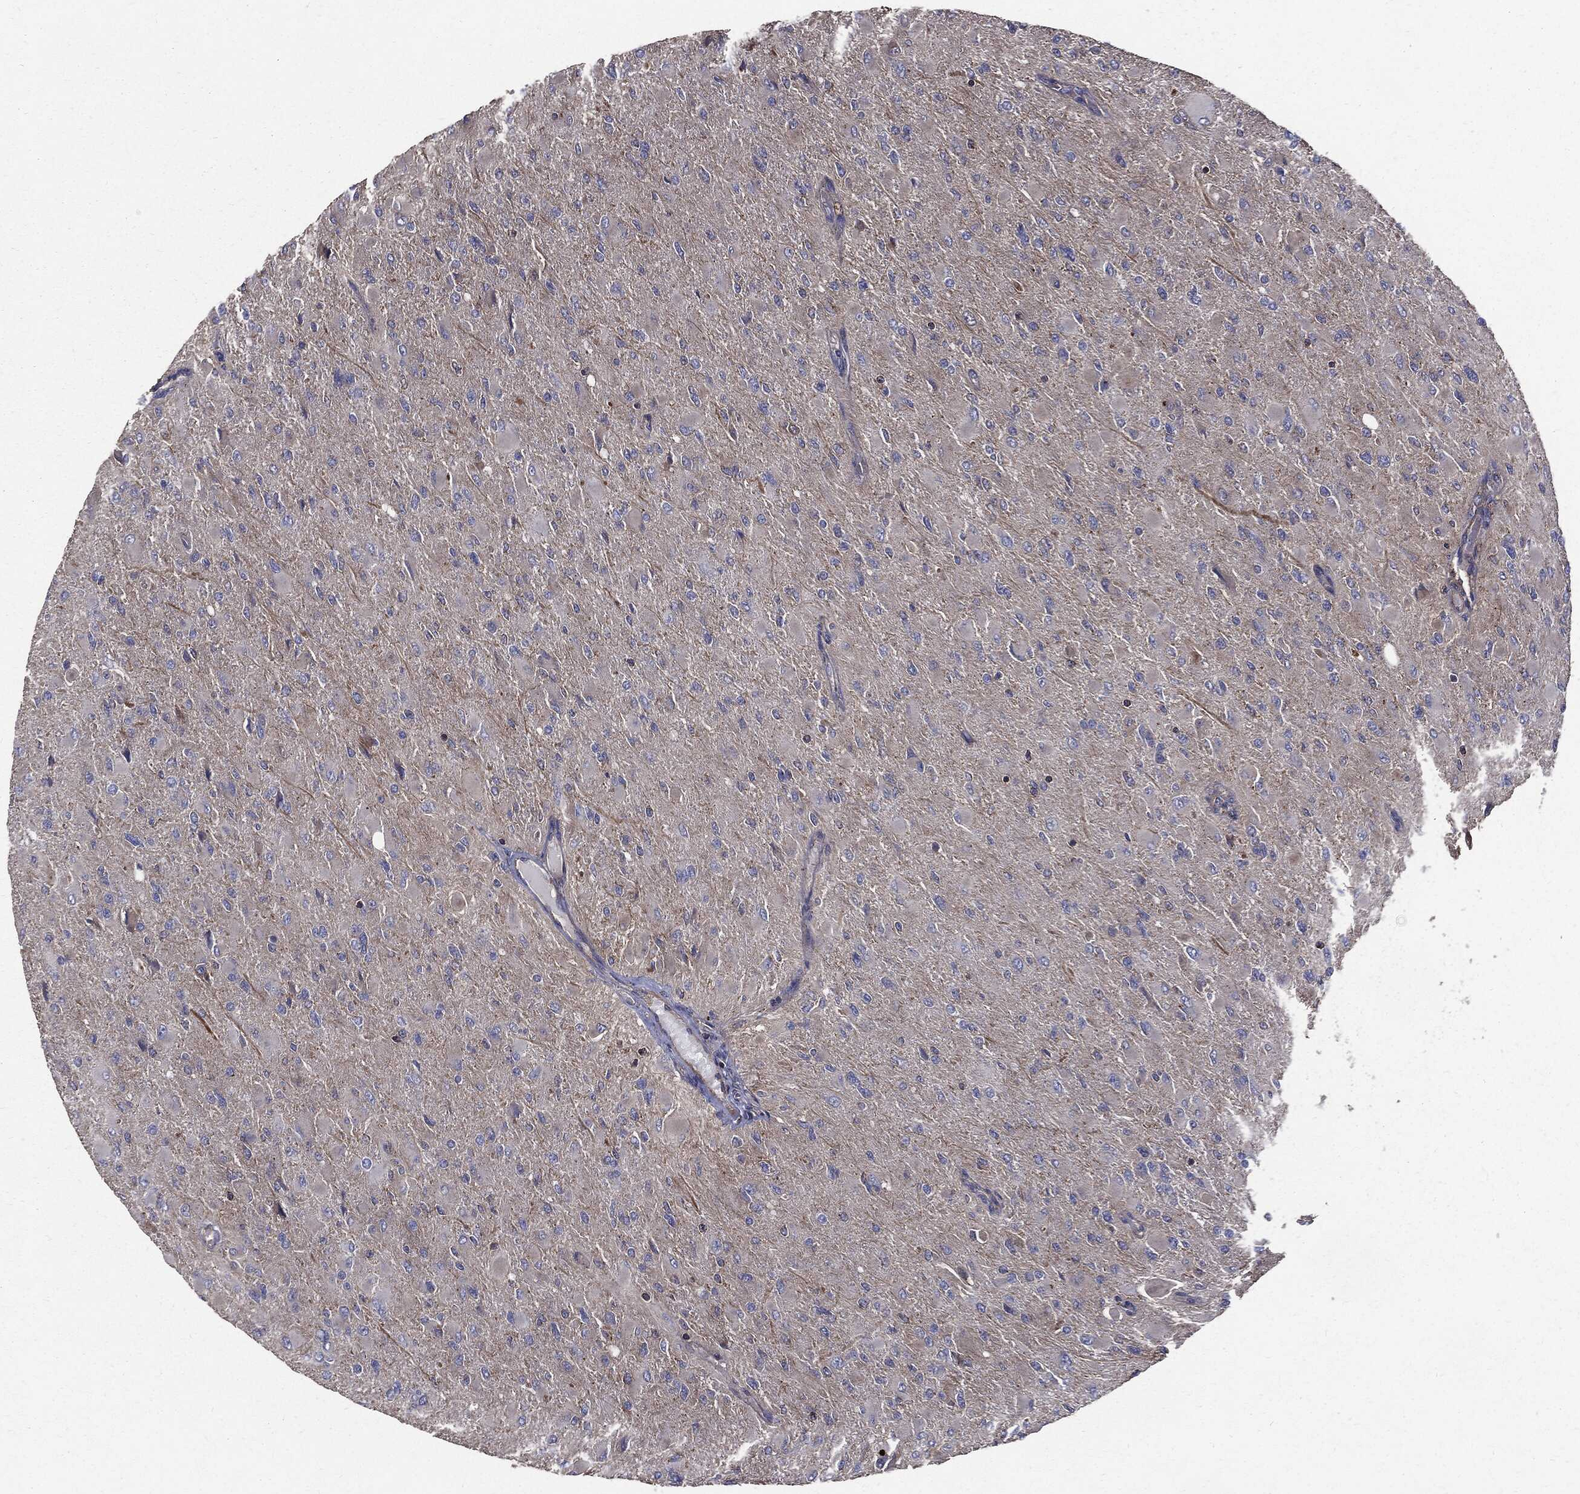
{"staining": {"intensity": "negative", "quantity": "none", "location": "none"}, "tissue": "glioma", "cell_type": "Tumor cells", "image_type": "cancer", "snomed": [{"axis": "morphology", "description": "Glioma, malignant, High grade"}, {"axis": "topography", "description": "Cerebral cortex"}], "caption": "An image of human glioma is negative for staining in tumor cells. (DAB immunohistochemistry (IHC), high magnification).", "gene": "PDCD6IP", "patient": {"sex": "female", "age": 36}}